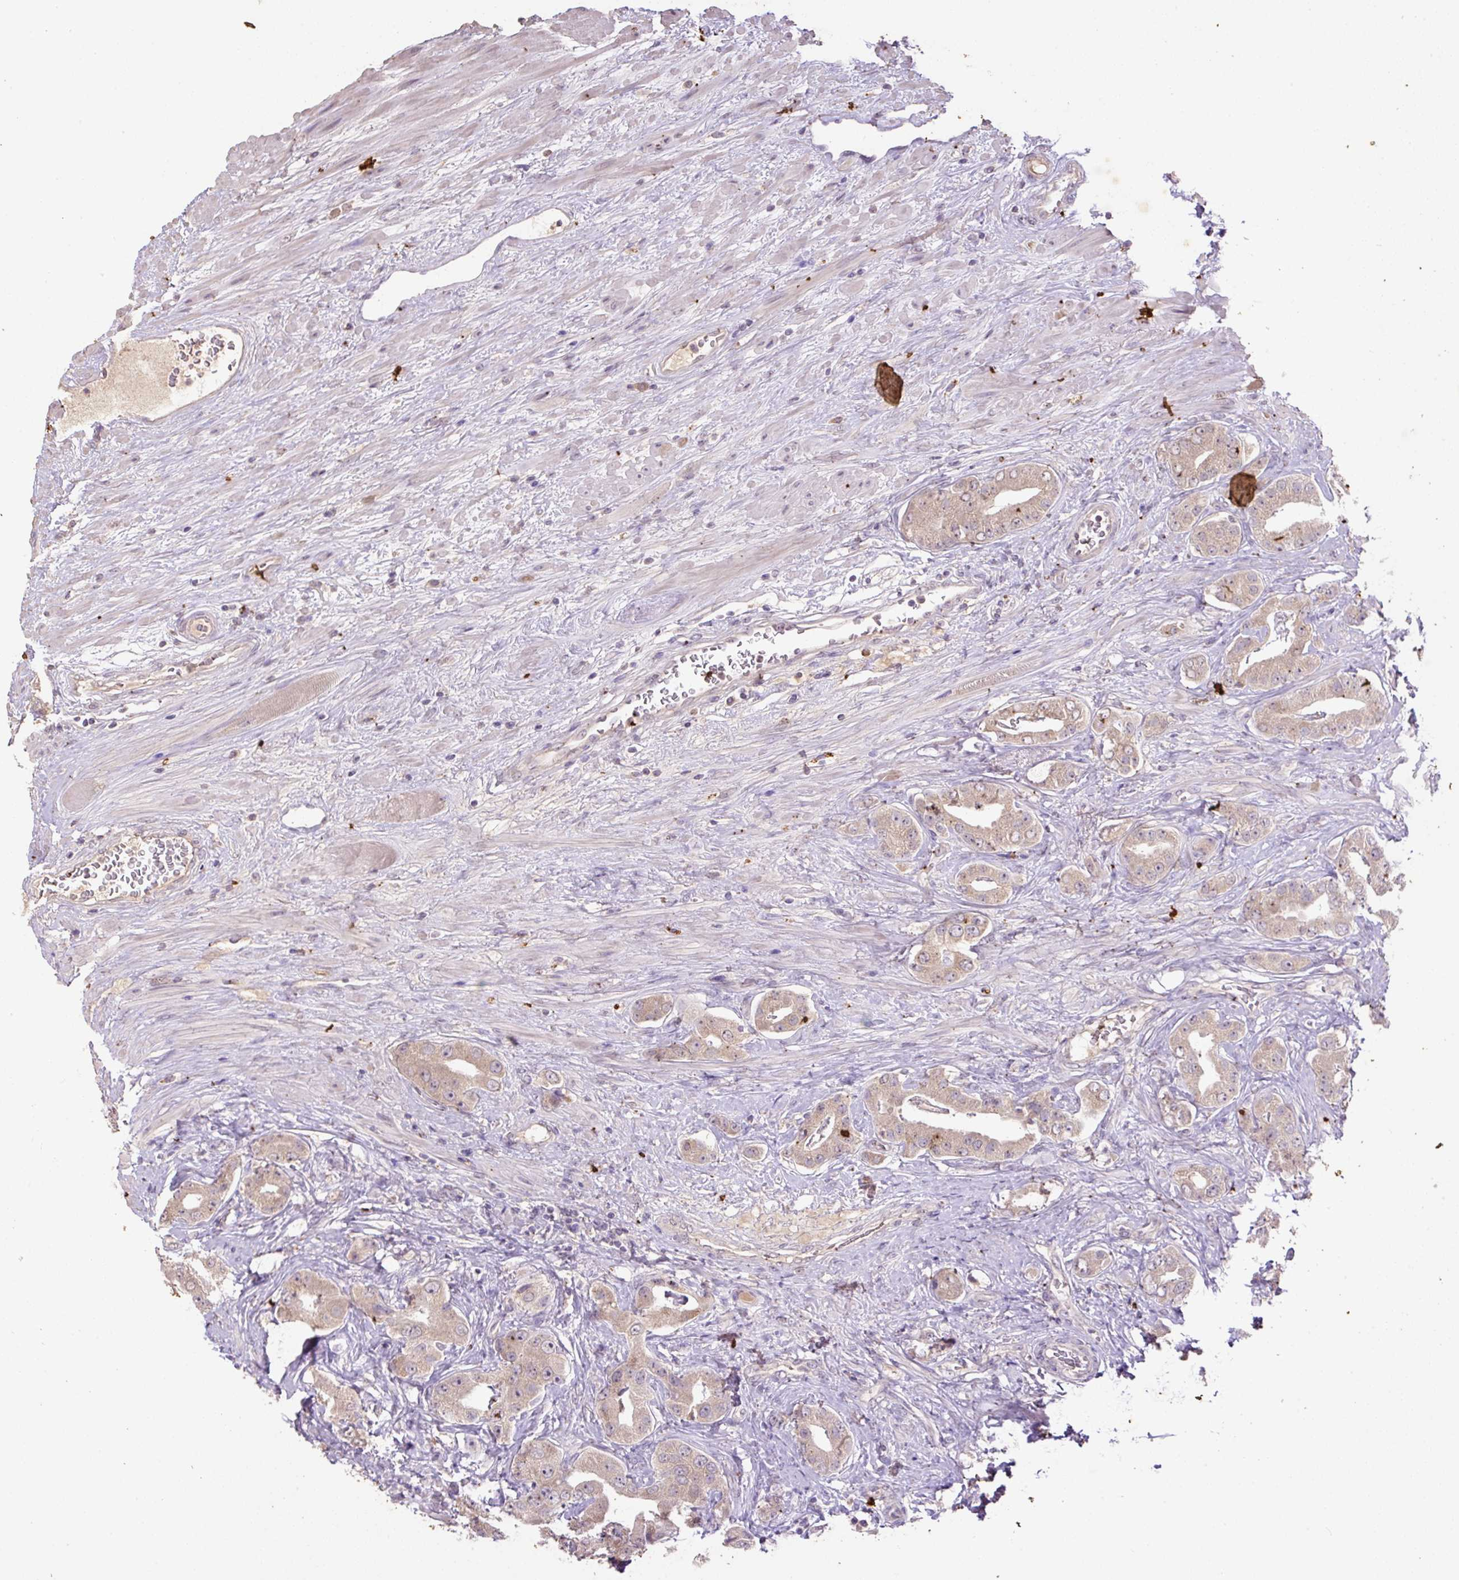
{"staining": {"intensity": "weak", "quantity": ">75%", "location": "cytoplasmic/membranous"}, "tissue": "prostate cancer", "cell_type": "Tumor cells", "image_type": "cancer", "snomed": [{"axis": "morphology", "description": "Adenocarcinoma, High grade"}, {"axis": "topography", "description": "Prostate"}], "caption": "Immunohistochemical staining of human prostate cancer exhibits weak cytoplasmic/membranous protein staining in about >75% of tumor cells.", "gene": "LRTM2", "patient": {"sex": "male", "age": 63}}